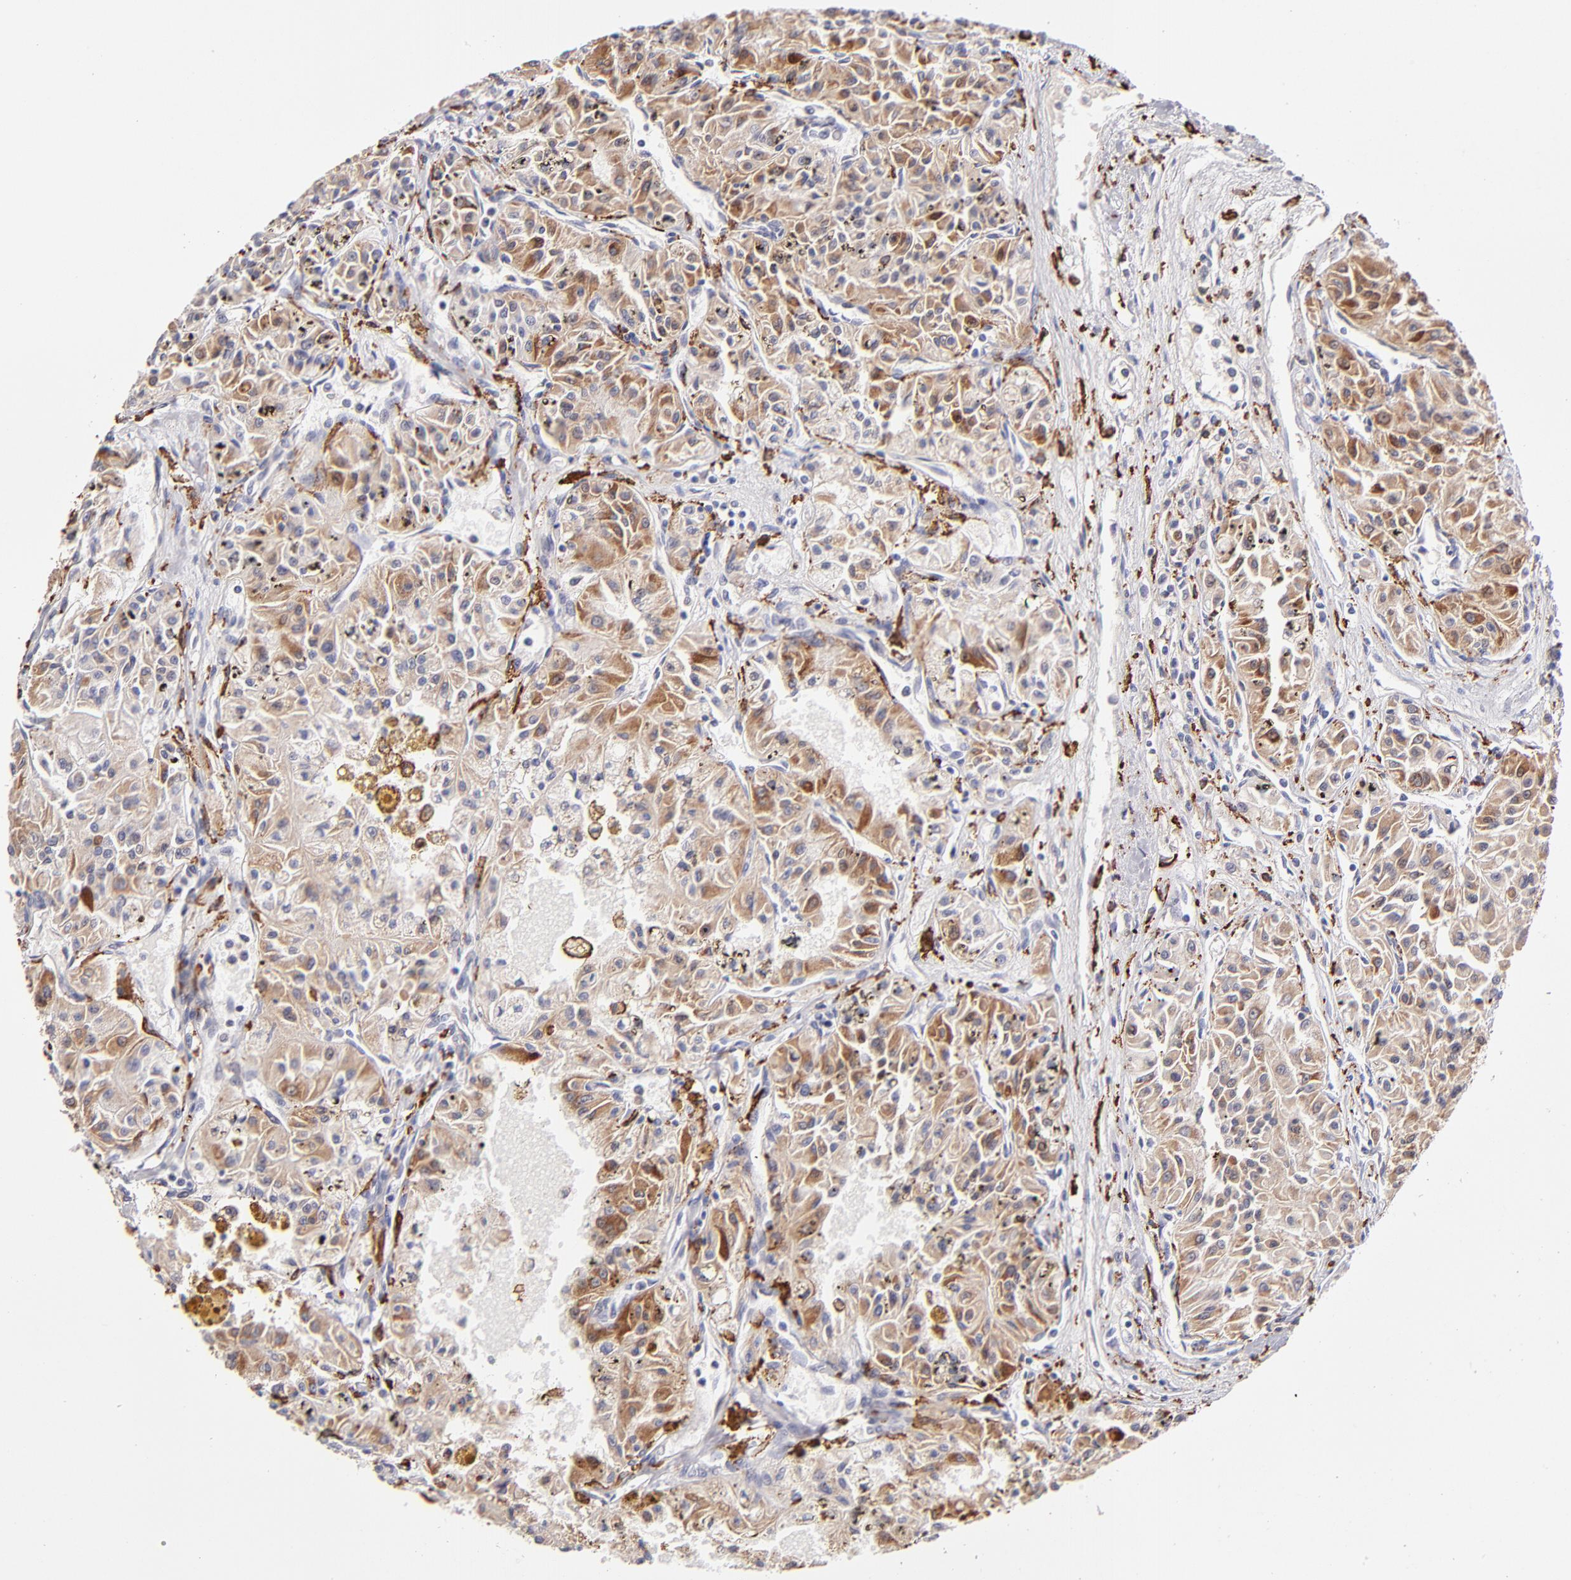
{"staining": {"intensity": "moderate", "quantity": ">75%", "location": "cytoplasmic/membranous"}, "tissue": "renal cancer", "cell_type": "Tumor cells", "image_type": "cancer", "snomed": [{"axis": "morphology", "description": "Adenocarcinoma, NOS"}, {"axis": "topography", "description": "Kidney"}], "caption": "A brown stain shows moderate cytoplasmic/membranous expression of a protein in human renal cancer tumor cells.", "gene": "GLDC", "patient": {"sex": "male", "age": 78}}